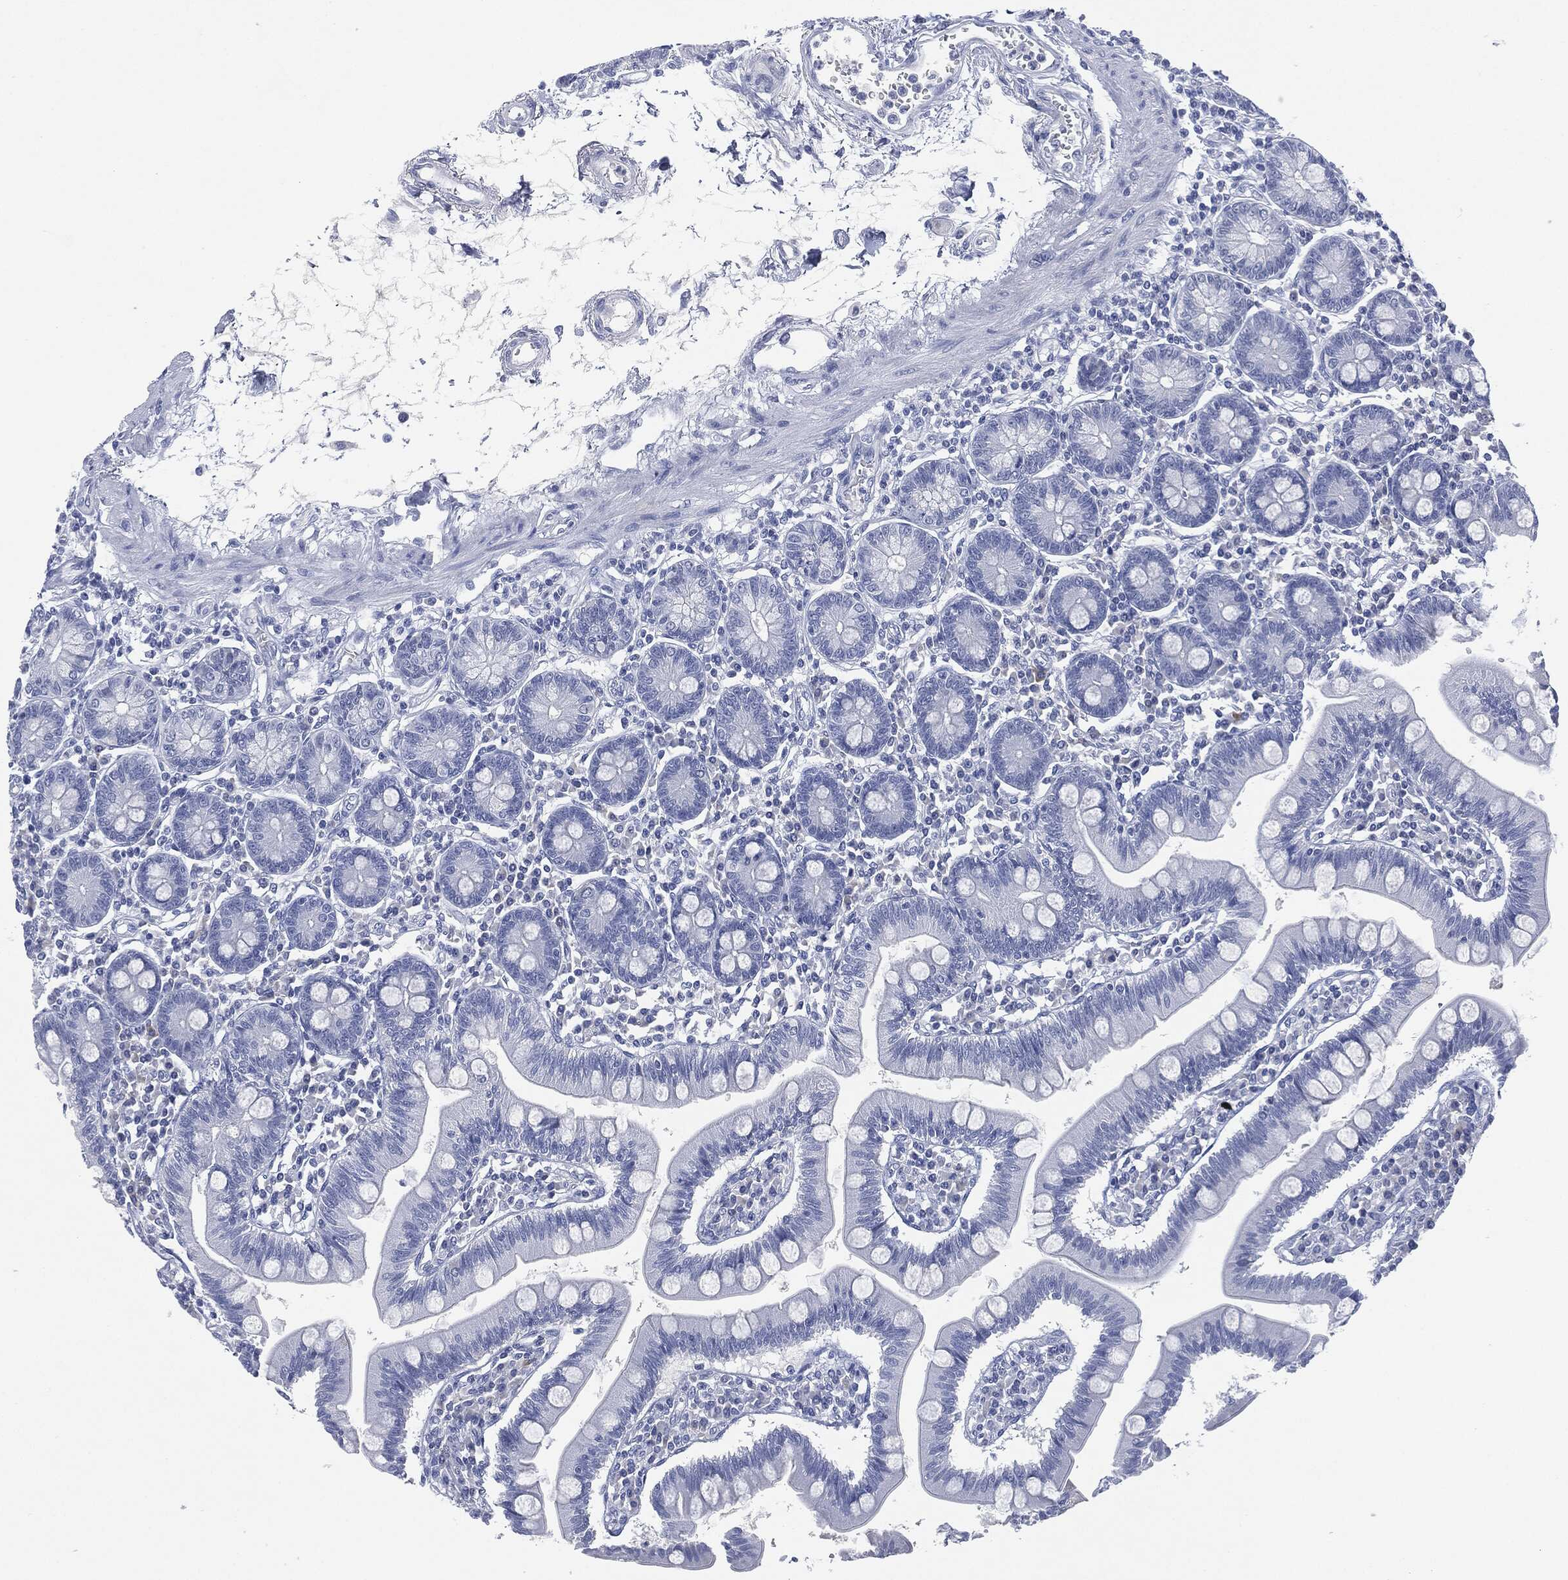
{"staining": {"intensity": "negative", "quantity": "none", "location": "none"}, "tissue": "small intestine", "cell_type": "Glandular cells", "image_type": "normal", "snomed": [{"axis": "morphology", "description": "Normal tissue, NOS"}, {"axis": "topography", "description": "Small intestine"}], "caption": "Protein analysis of unremarkable small intestine reveals no significant staining in glandular cells. Brightfield microscopy of IHC stained with DAB (brown) and hematoxylin (blue), captured at high magnification.", "gene": "MUC16", "patient": {"sex": "male", "age": 88}}